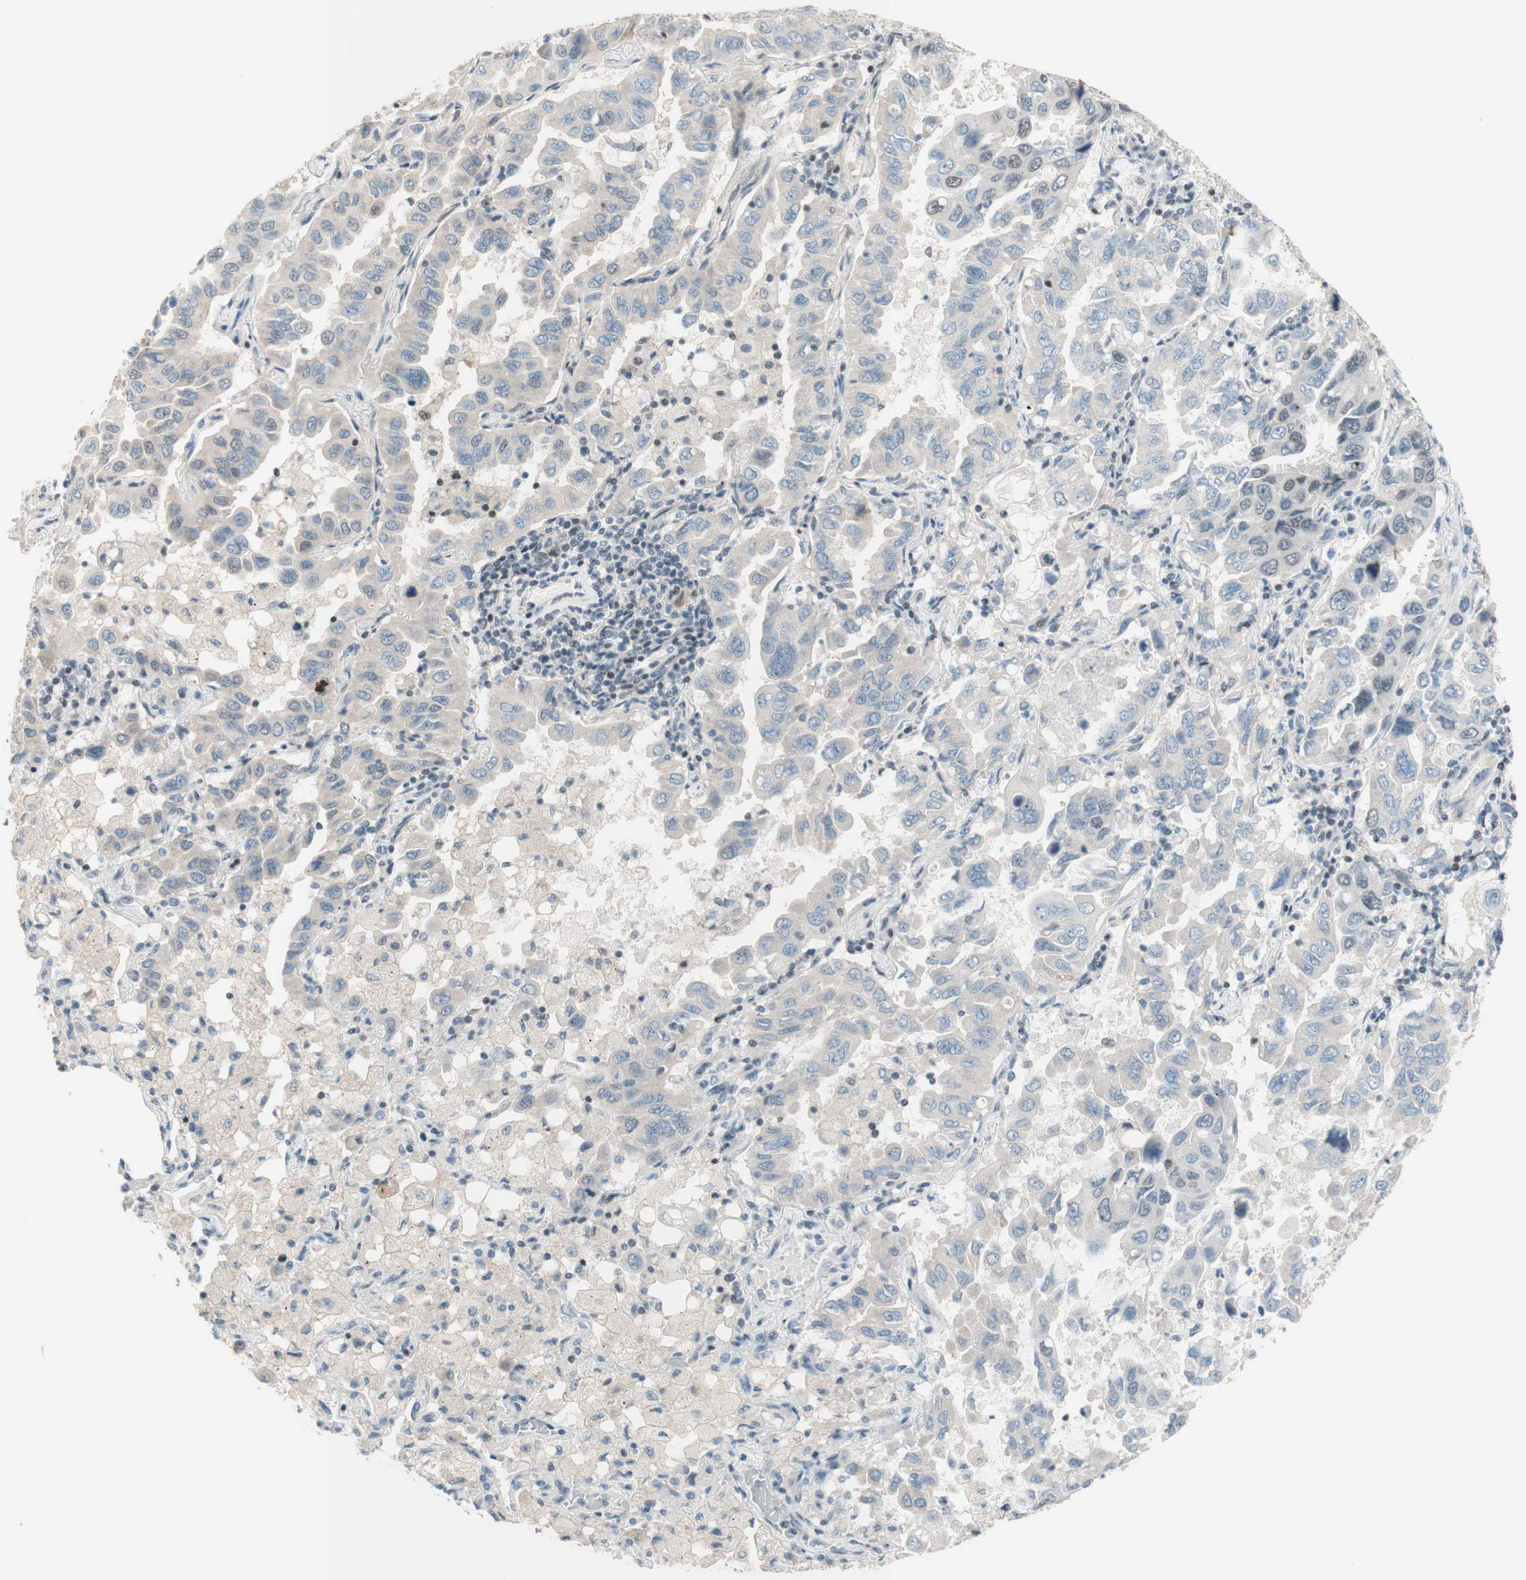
{"staining": {"intensity": "negative", "quantity": "none", "location": "none"}, "tissue": "lung cancer", "cell_type": "Tumor cells", "image_type": "cancer", "snomed": [{"axis": "morphology", "description": "Adenocarcinoma, NOS"}, {"axis": "topography", "description": "Lung"}], "caption": "High power microscopy photomicrograph of an immunohistochemistry (IHC) photomicrograph of lung cancer, revealing no significant staining in tumor cells.", "gene": "JPH1", "patient": {"sex": "male", "age": 64}}